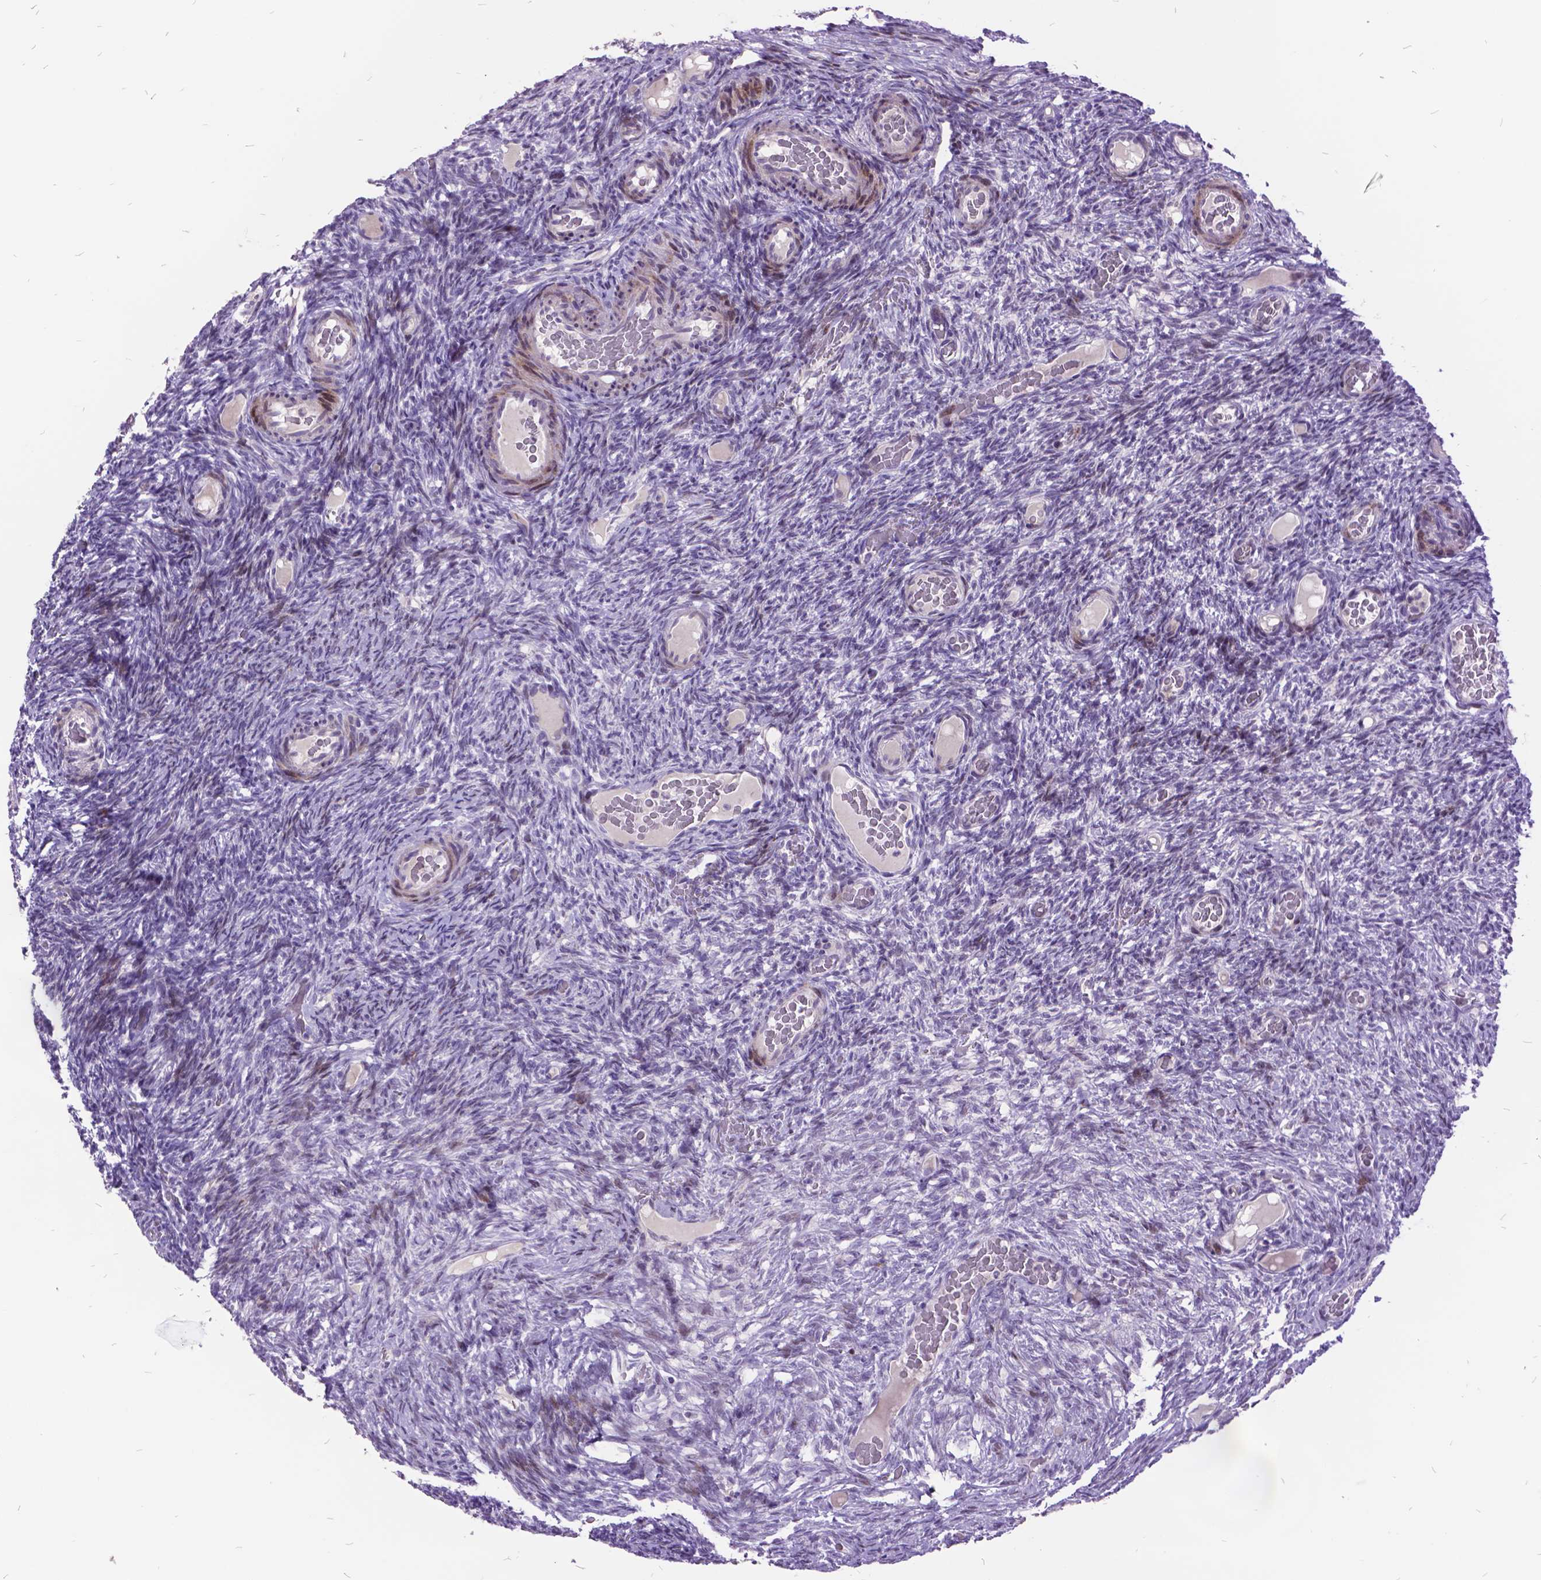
{"staining": {"intensity": "negative", "quantity": "none", "location": "none"}, "tissue": "ovary", "cell_type": "Follicle cells", "image_type": "normal", "snomed": [{"axis": "morphology", "description": "Normal tissue, NOS"}, {"axis": "topography", "description": "Ovary"}], "caption": "A photomicrograph of ovary stained for a protein displays no brown staining in follicle cells. (Stains: DAB immunohistochemistry with hematoxylin counter stain, Microscopy: brightfield microscopy at high magnification).", "gene": "ITGB6", "patient": {"sex": "female", "age": 34}}